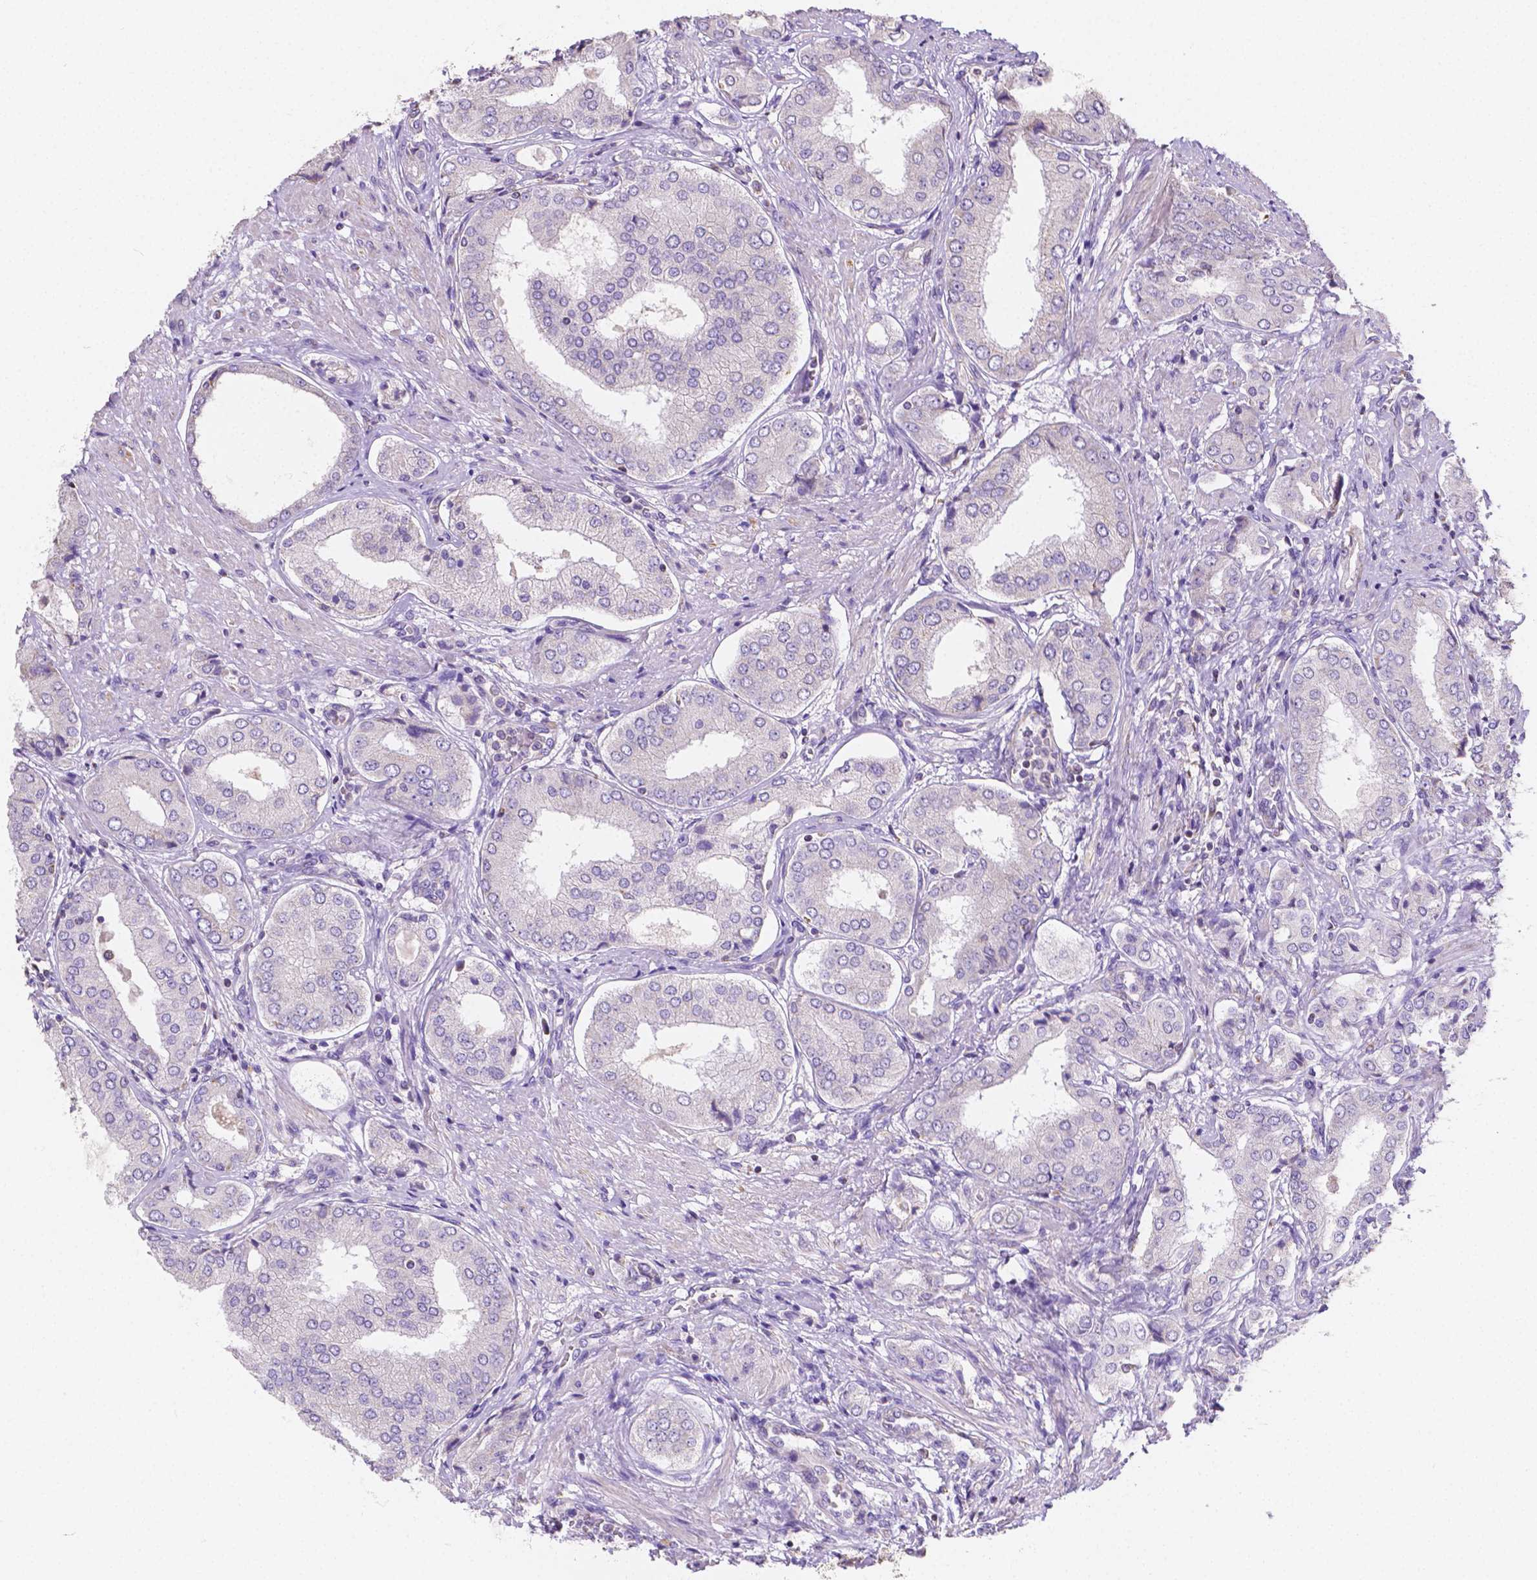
{"staining": {"intensity": "negative", "quantity": "none", "location": "none"}, "tissue": "prostate cancer", "cell_type": "Tumor cells", "image_type": "cancer", "snomed": [{"axis": "morphology", "description": "Adenocarcinoma, NOS"}, {"axis": "topography", "description": "Prostate"}], "caption": "The image displays no staining of tumor cells in prostate cancer. (DAB (3,3'-diaminobenzidine) immunohistochemistry (IHC) visualized using brightfield microscopy, high magnification).", "gene": "TMEM130", "patient": {"sex": "male", "age": 63}}